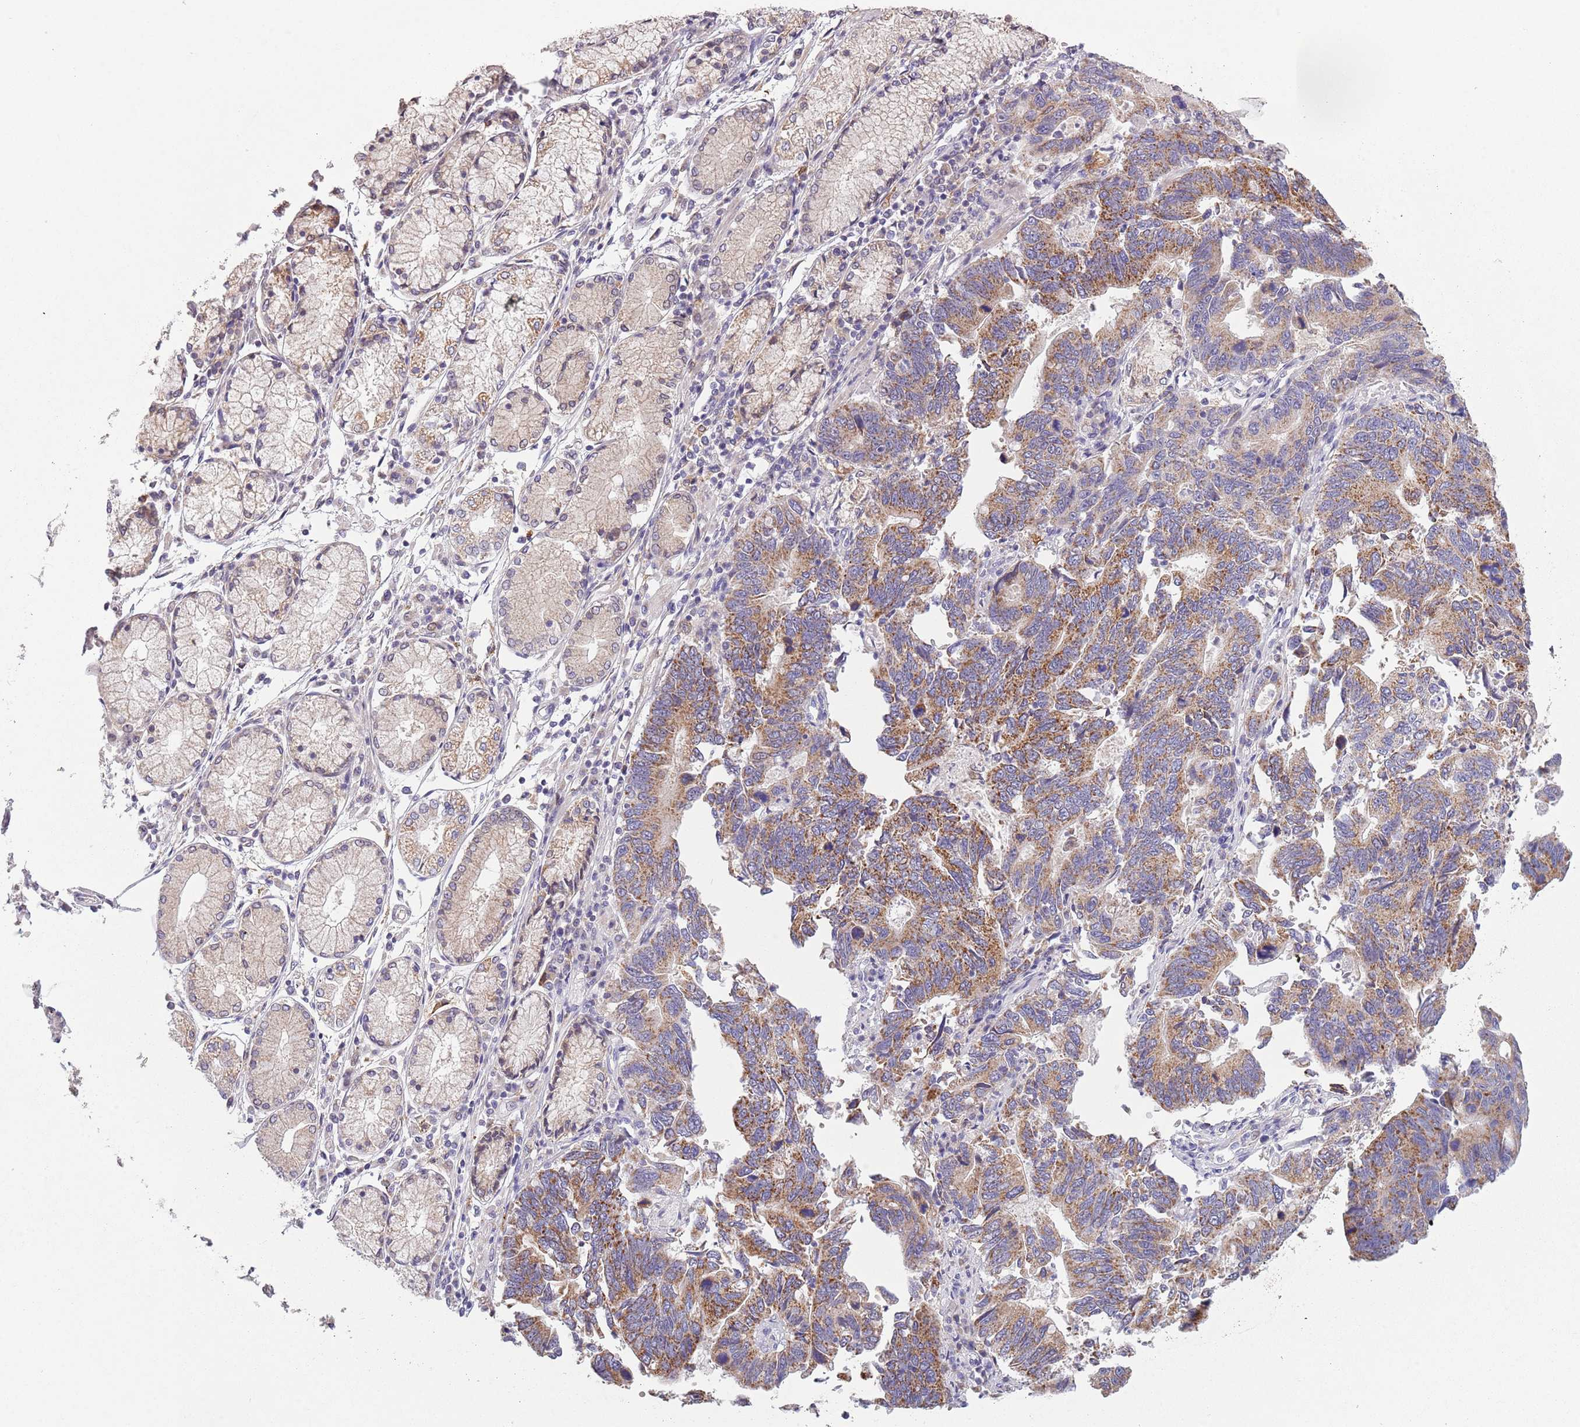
{"staining": {"intensity": "moderate", "quantity": ">75%", "location": "cytoplasmic/membranous"}, "tissue": "stomach cancer", "cell_type": "Tumor cells", "image_type": "cancer", "snomed": [{"axis": "morphology", "description": "Adenocarcinoma, NOS"}, {"axis": "topography", "description": "Stomach"}], "caption": "About >75% of tumor cells in human stomach cancer (adenocarcinoma) show moderate cytoplasmic/membranous protein positivity as visualized by brown immunohistochemical staining.", "gene": "COQ5", "patient": {"sex": "male", "age": 59}}